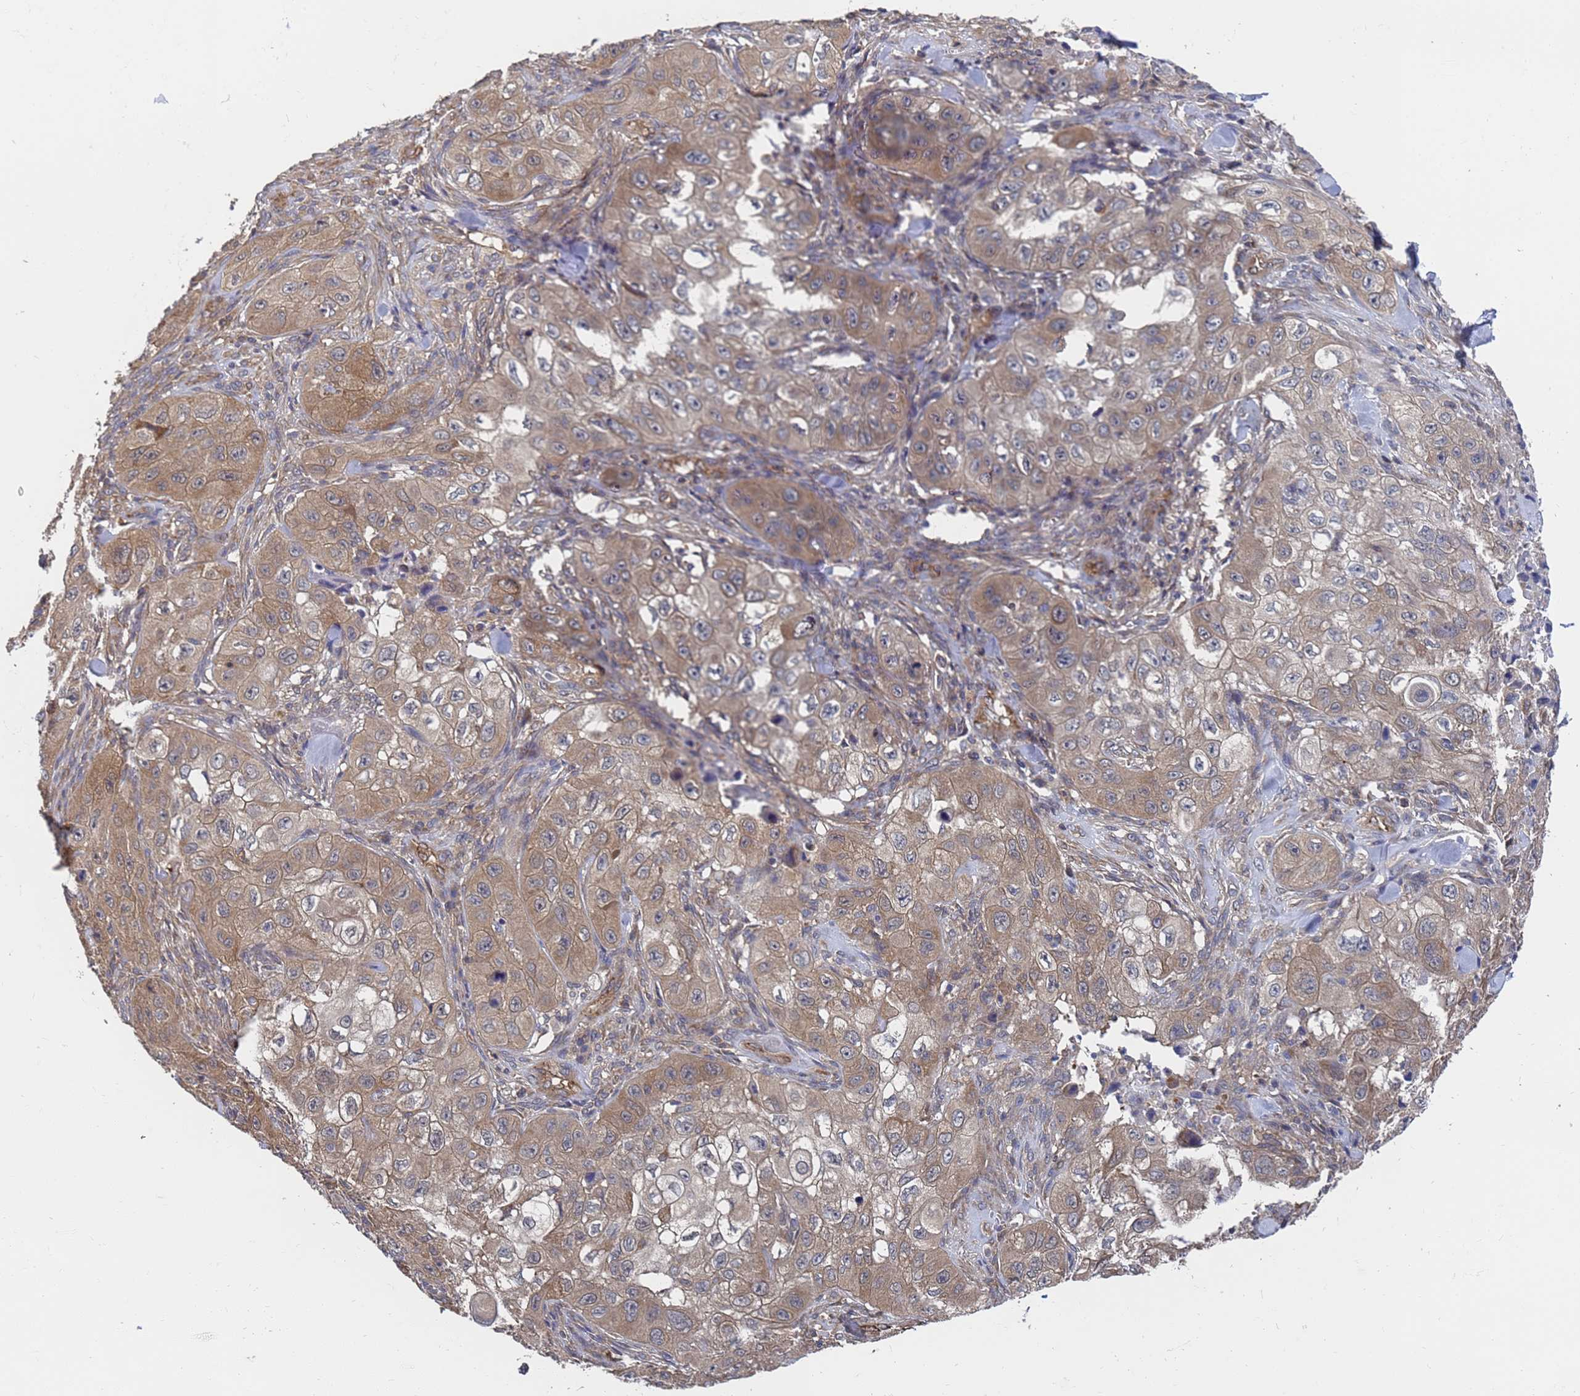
{"staining": {"intensity": "moderate", "quantity": ">75%", "location": "cytoplasmic/membranous"}, "tissue": "skin cancer", "cell_type": "Tumor cells", "image_type": "cancer", "snomed": [{"axis": "morphology", "description": "Squamous cell carcinoma, NOS"}, {"axis": "topography", "description": "Skin"}, {"axis": "topography", "description": "Subcutis"}], "caption": "Immunohistochemical staining of human squamous cell carcinoma (skin) exhibits moderate cytoplasmic/membranous protein positivity in approximately >75% of tumor cells.", "gene": "ALS2CL", "patient": {"sex": "male", "age": 73}}